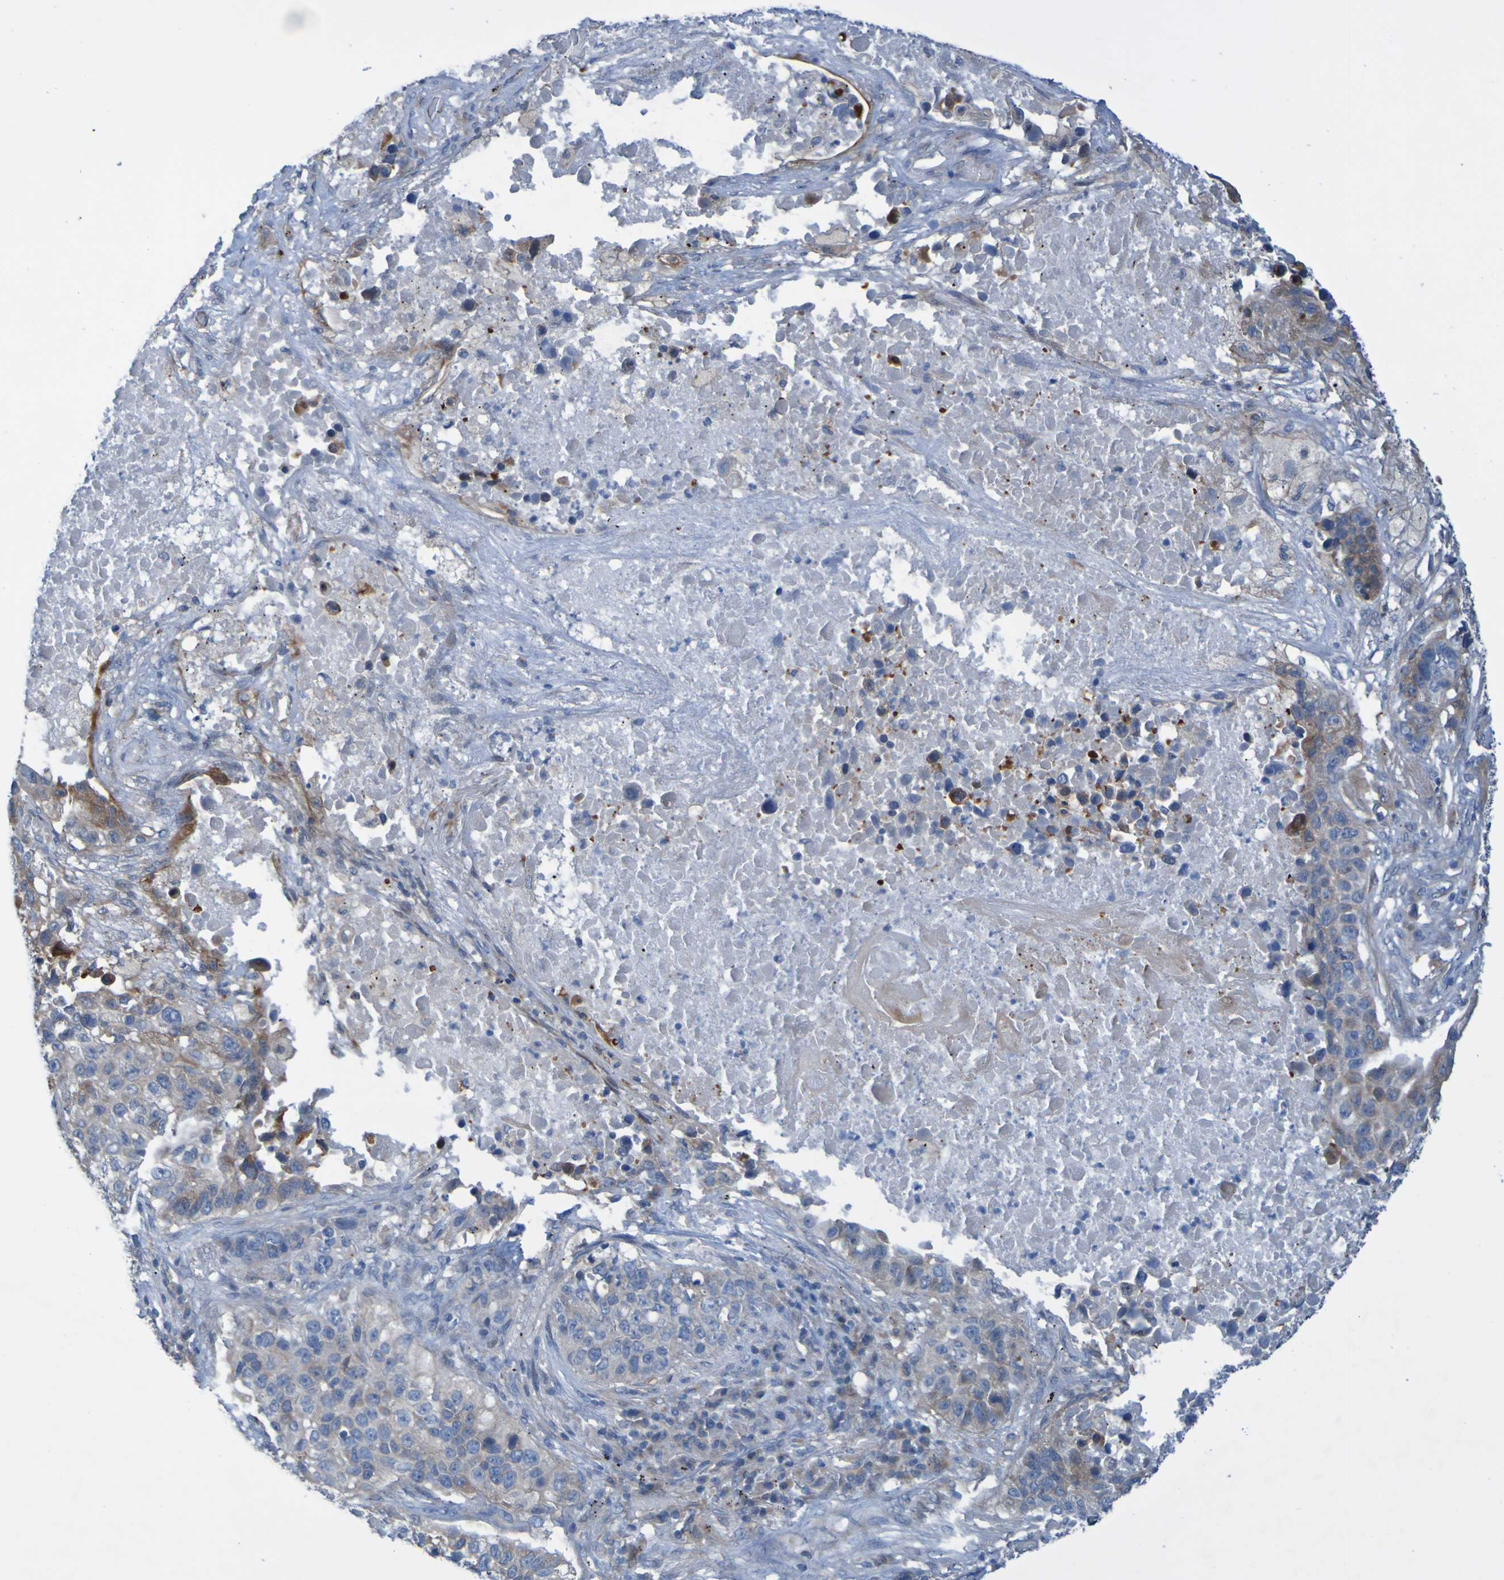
{"staining": {"intensity": "moderate", "quantity": "25%-75%", "location": "cytoplasmic/membranous"}, "tissue": "lung cancer", "cell_type": "Tumor cells", "image_type": "cancer", "snomed": [{"axis": "morphology", "description": "Squamous cell carcinoma, NOS"}, {"axis": "topography", "description": "Lung"}], "caption": "Lung cancer (squamous cell carcinoma) stained with DAB (3,3'-diaminobenzidine) IHC displays medium levels of moderate cytoplasmic/membranous expression in approximately 25%-75% of tumor cells.", "gene": "NPRL3", "patient": {"sex": "male", "age": 57}}